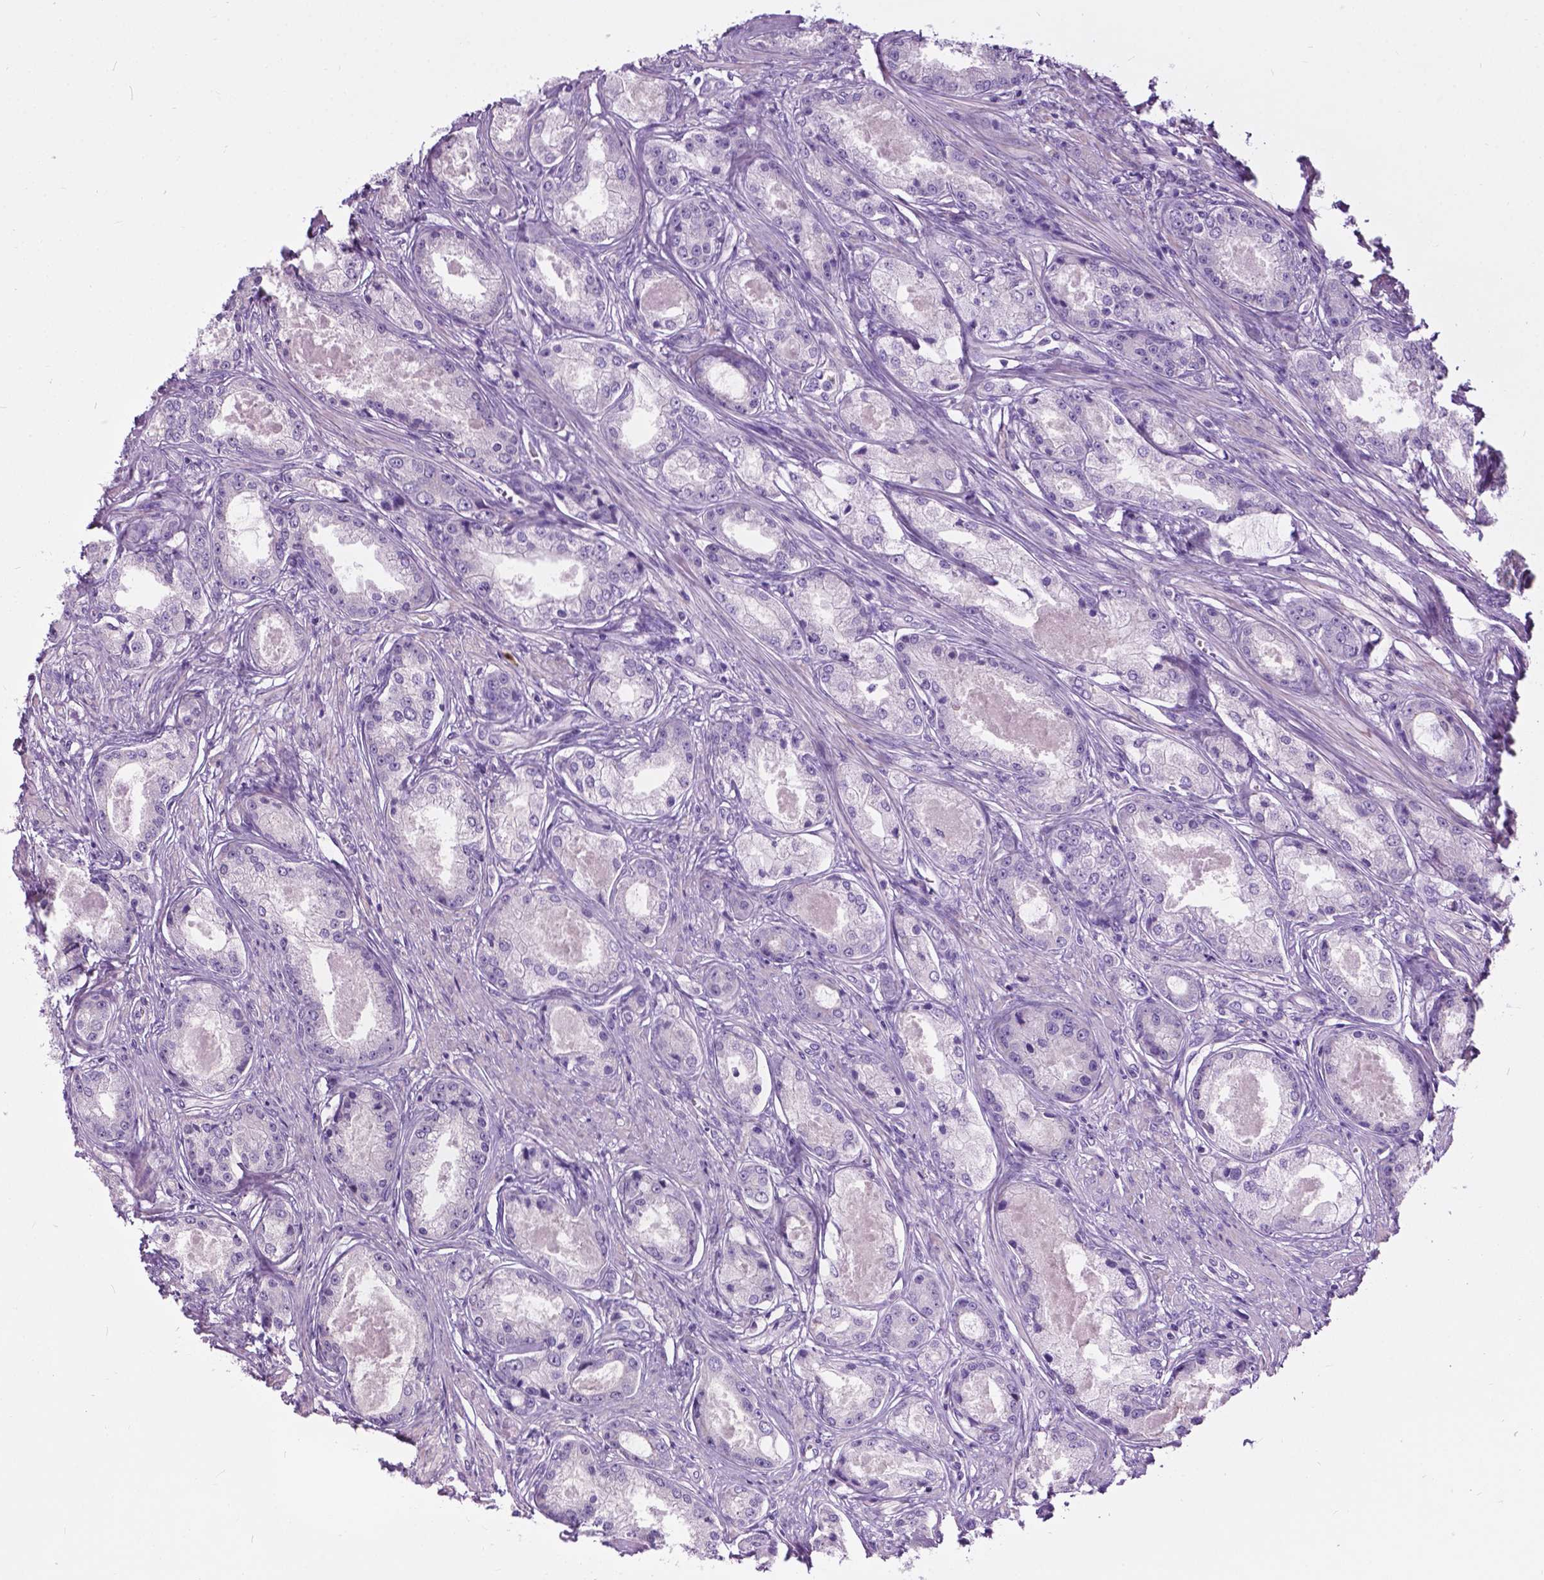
{"staining": {"intensity": "negative", "quantity": "none", "location": "none"}, "tissue": "prostate cancer", "cell_type": "Tumor cells", "image_type": "cancer", "snomed": [{"axis": "morphology", "description": "Adenocarcinoma, Low grade"}, {"axis": "topography", "description": "Prostate"}], "caption": "The photomicrograph displays no staining of tumor cells in prostate low-grade adenocarcinoma.", "gene": "PRR35", "patient": {"sex": "male", "age": 68}}